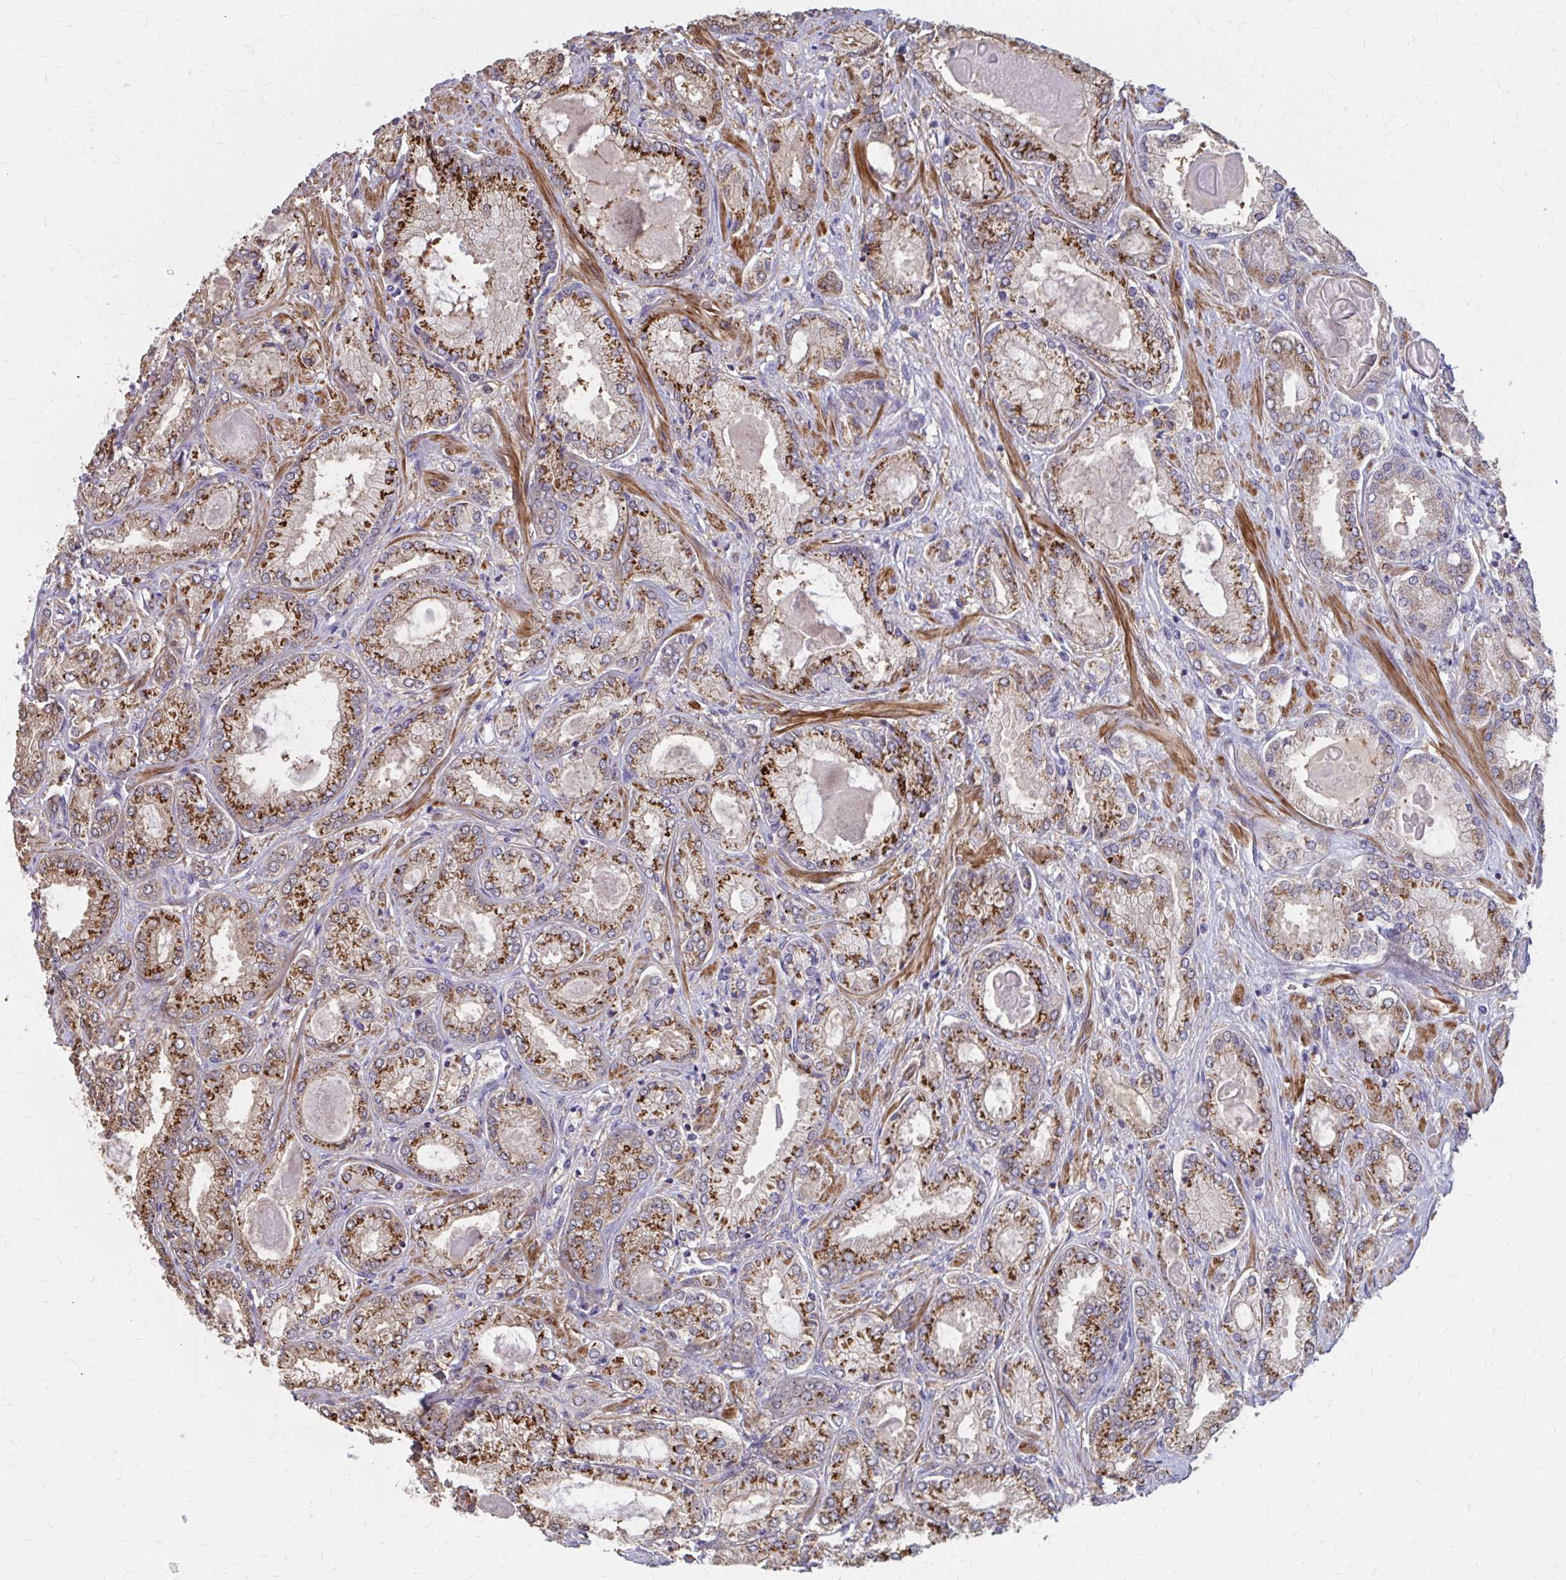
{"staining": {"intensity": "strong", "quantity": ">75%", "location": "cytoplasmic/membranous"}, "tissue": "prostate cancer", "cell_type": "Tumor cells", "image_type": "cancer", "snomed": [{"axis": "morphology", "description": "Adenocarcinoma, High grade"}, {"axis": "topography", "description": "Prostate"}], "caption": "Prostate cancer (adenocarcinoma (high-grade)) stained for a protein (brown) exhibits strong cytoplasmic/membranous positive staining in approximately >75% of tumor cells.", "gene": "IFI44L", "patient": {"sex": "male", "age": 68}}